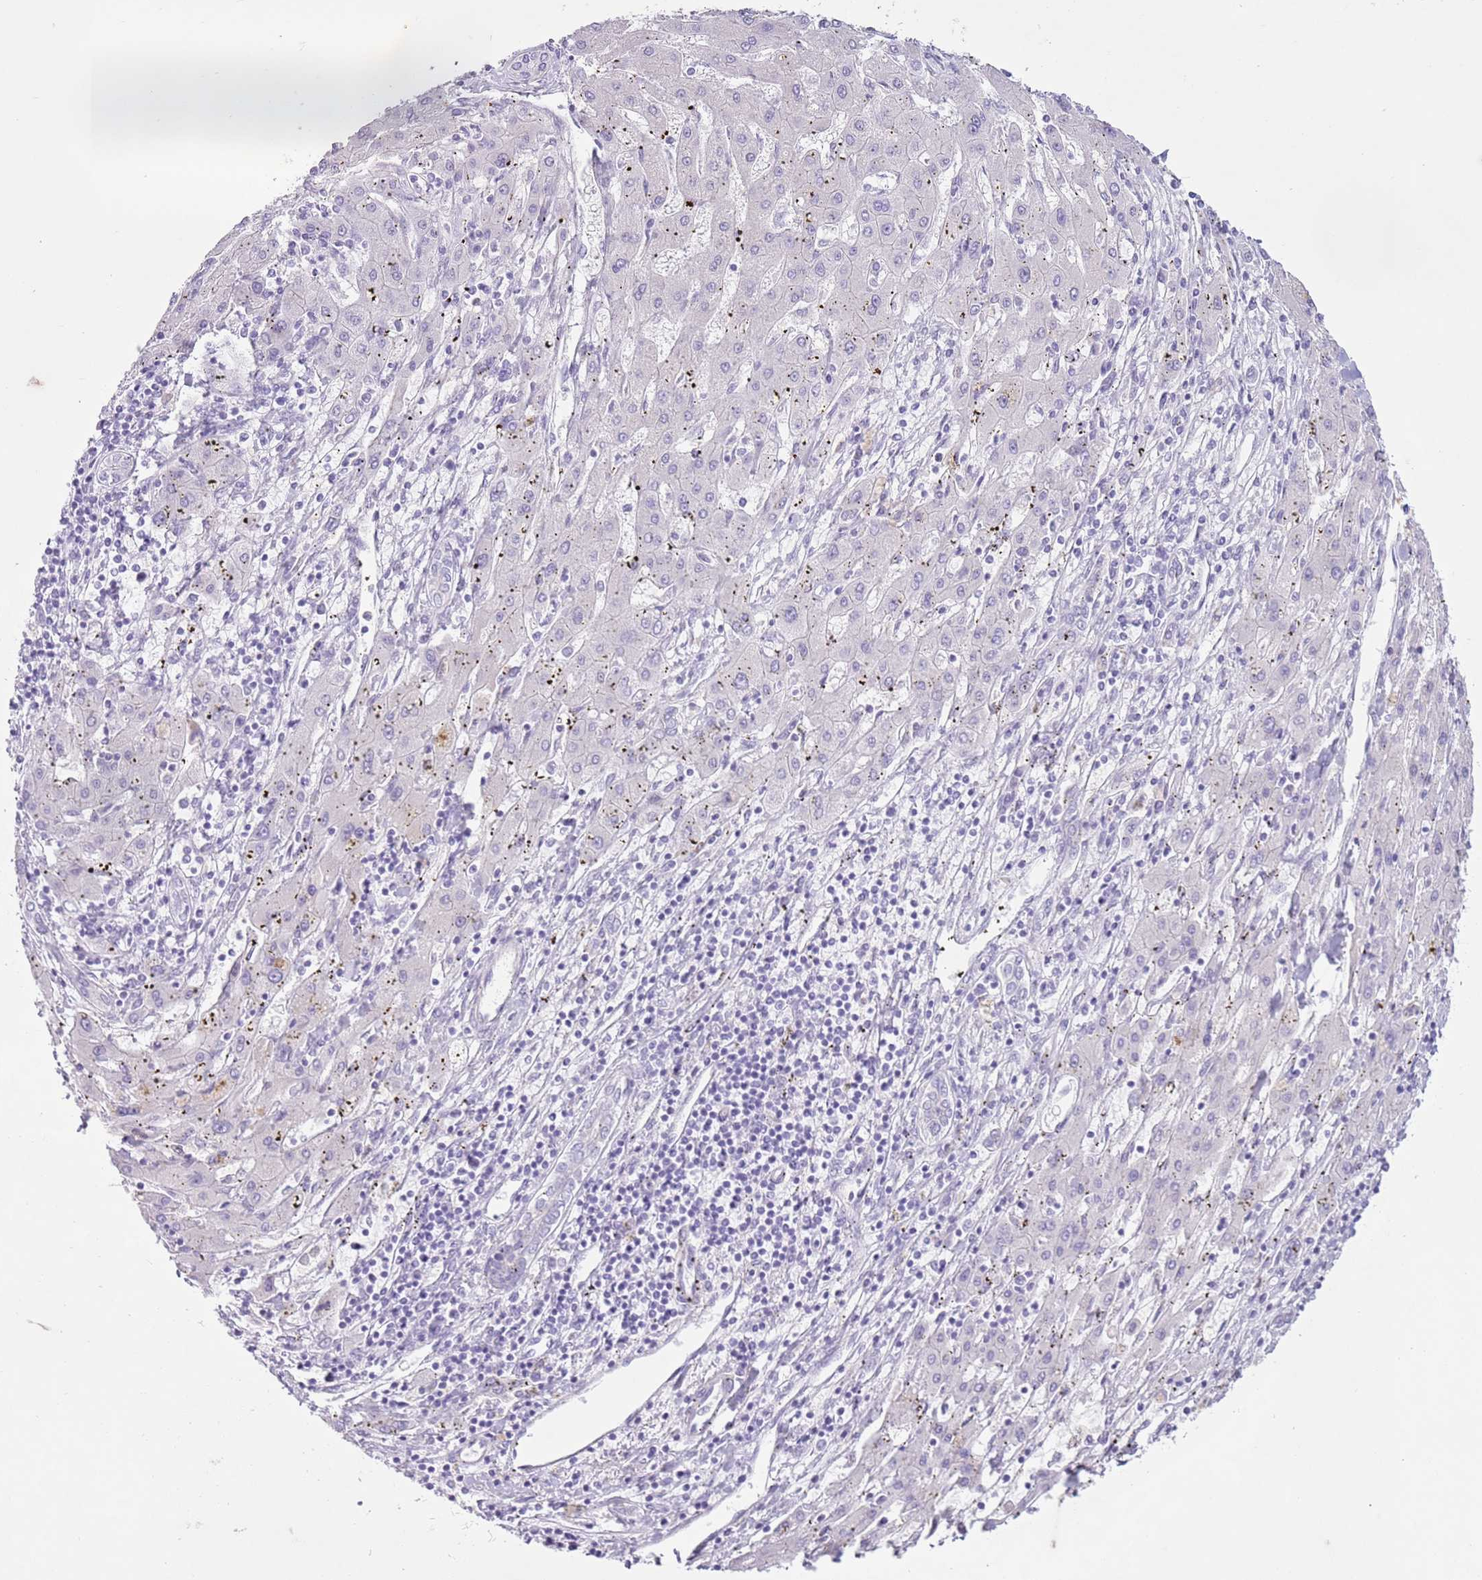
{"staining": {"intensity": "negative", "quantity": "none", "location": "none"}, "tissue": "liver cancer", "cell_type": "Tumor cells", "image_type": "cancer", "snomed": [{"axis": "morphology", "description": "Carcinoma, Hepatocellular, NOS"}, {"axis": "topography", "description": "Liver"}], "caption": "Liver hepatocellular carcinoma stained for a protein using immunohistochemistry exhibits no expression tumor cells.", "gene": "ZNF239", "patient": {"sex": "male", "age": 72}}